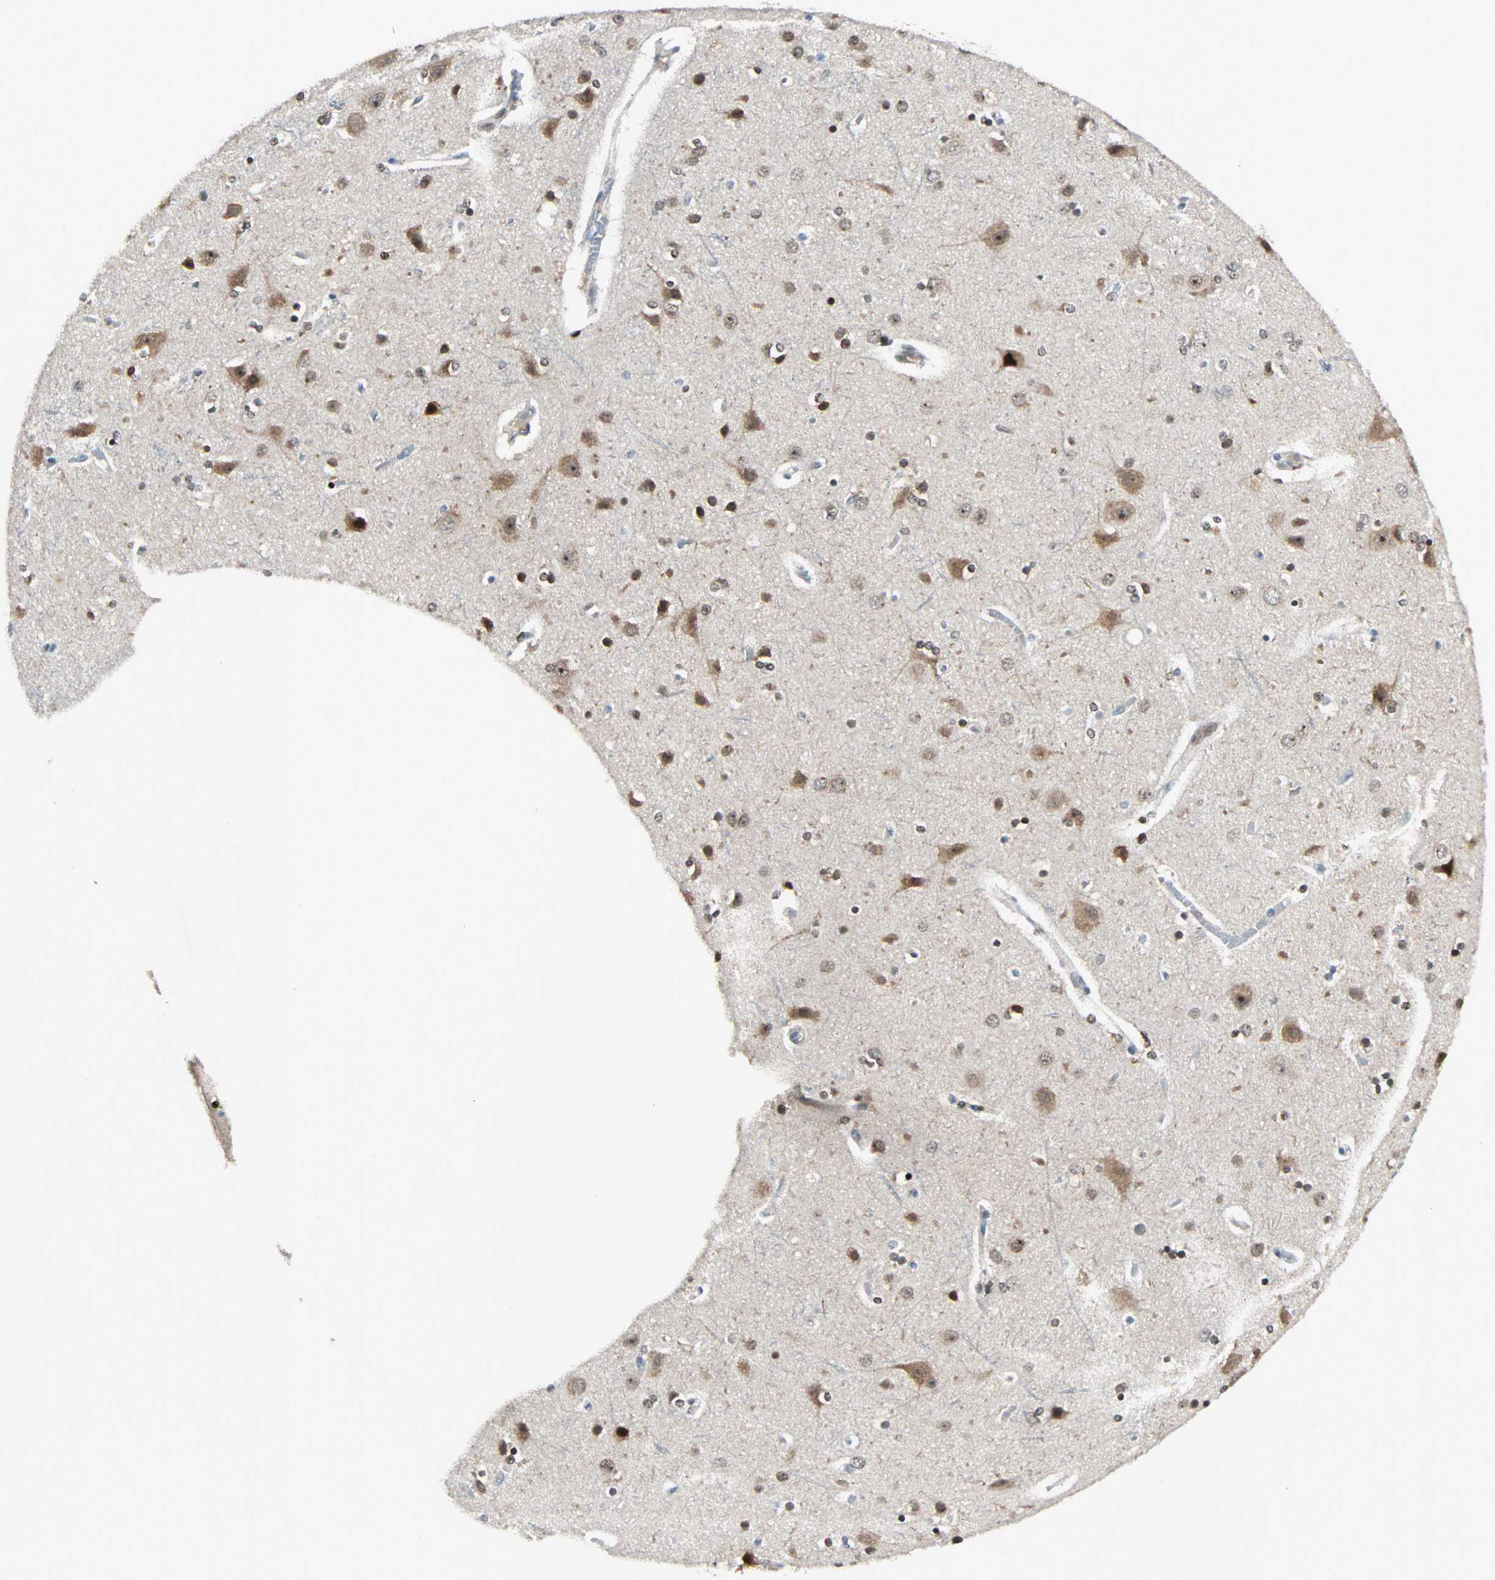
{"staining": {"intensity": "weak", "quantity": "25%-75%", "location": "cytoplasmic/membranous"}, "tissue": "cerebral cortex", "cell_type": "Endothelial cells", "image_type": "normal", "snomed": [{"axis": "morphology", "description": "Normal tissue, NOS"}, {"axis": "topography", "description": "Cerebral cortex"}], "caption": "Immunohistochemistry photomicrograph of unremarkable human cerebral cortex stained for a protein (brown), which shows low levels of weak cytoplasmic/membranous positivity in about 25%-75% of endothelial cells.", "gene": "CBX4", "patient": {"sex": "female", "age": 54}}